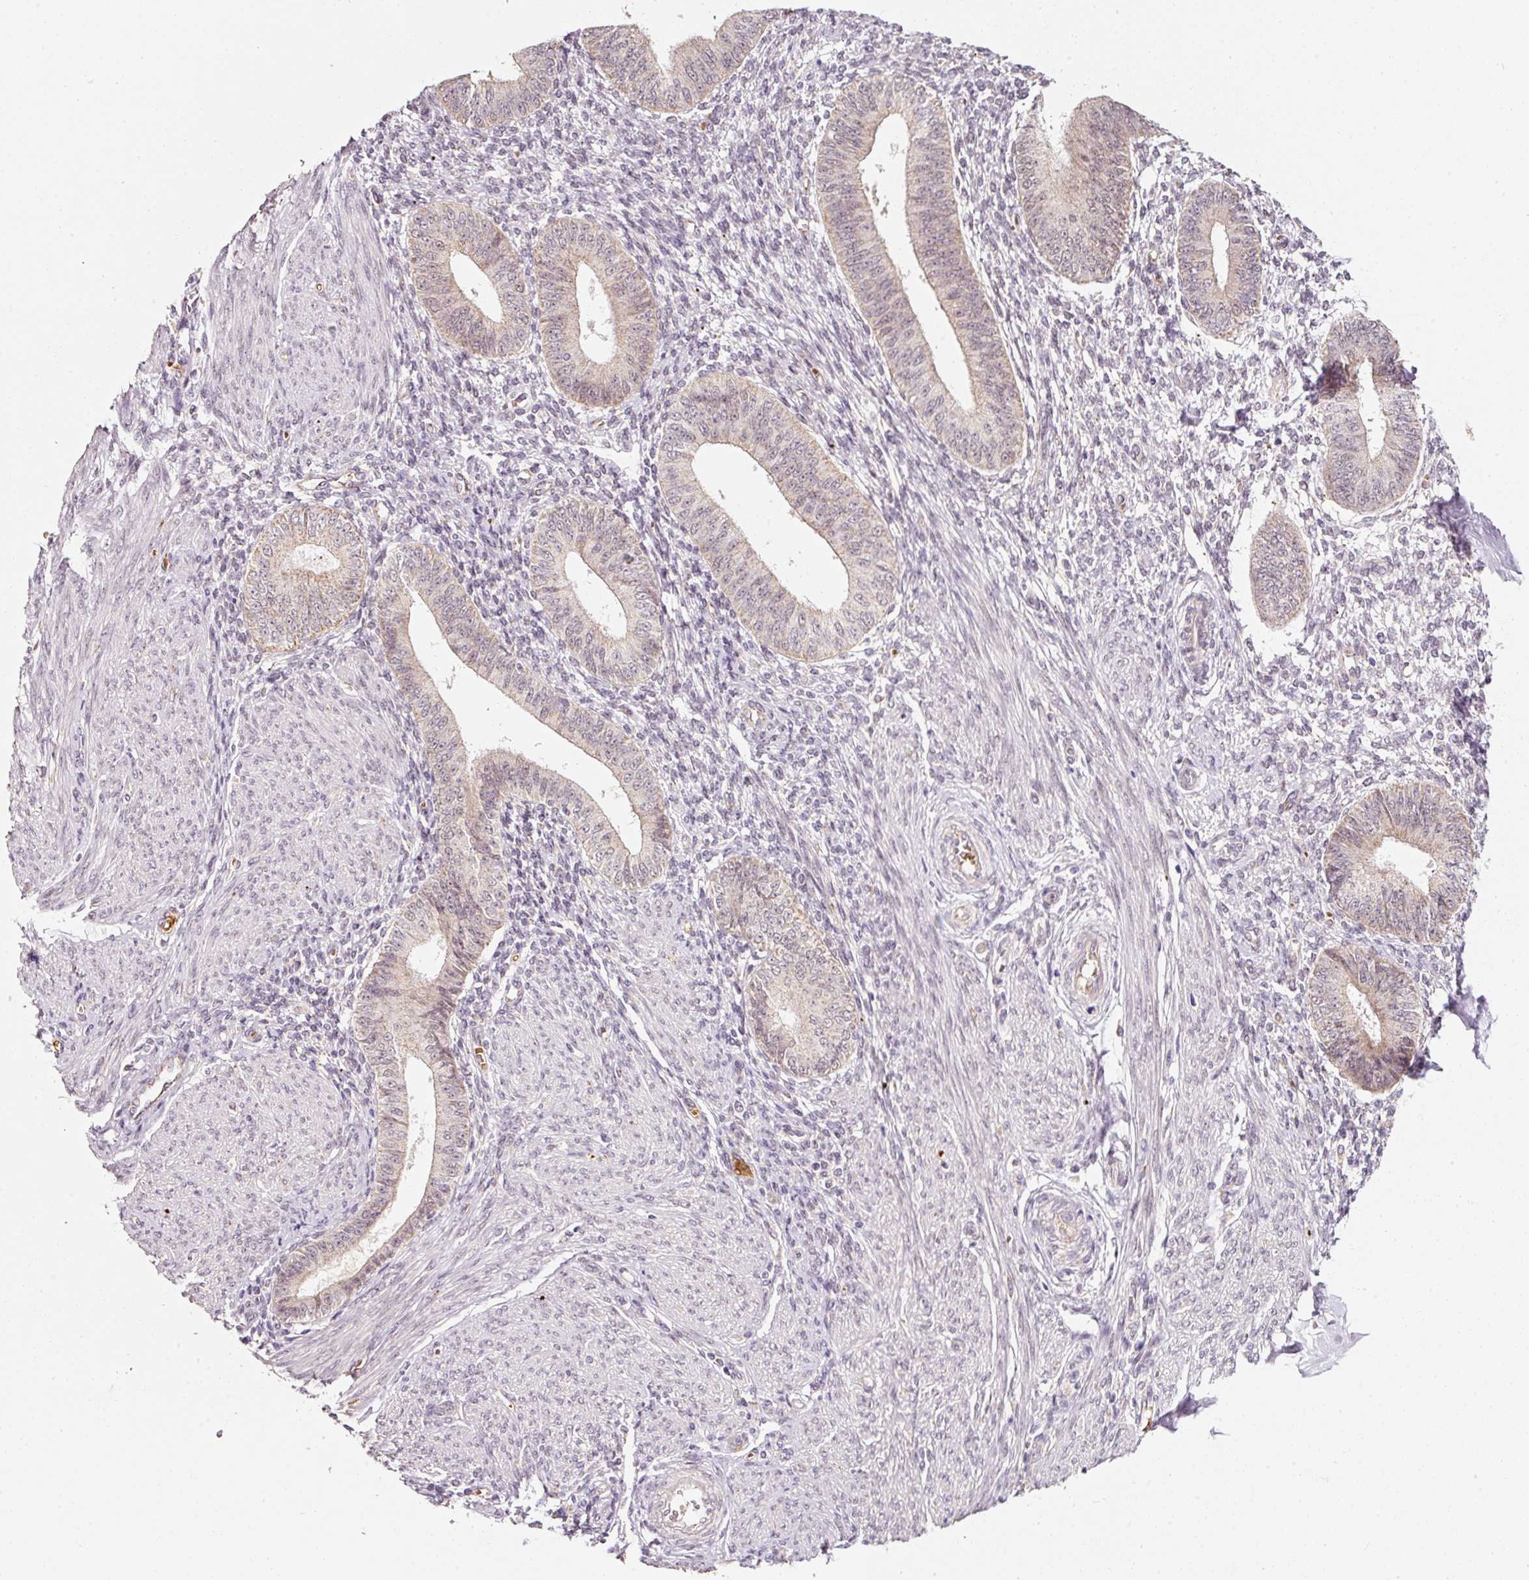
{"staining": {"intensity": "negative", "quantity": "none", "location": "none"}, "tissue": "endometrium", "cell_type": "Cells in endometrial stroma", "image_type": "normal", "snomed": [{"axis": "morphology", "description": "Normal tissue, NOS"}, {"axis": "topography", "description": "Endometrium"}], "caption": "A photomicrograph of endometrium stained for a protein reveals no brown staining in cells in endometrial stroma. (IHC, brightfield microscopy, high magnification).", "gene": "ZNF460", "patient": {"sex": "female", "age": 49}}